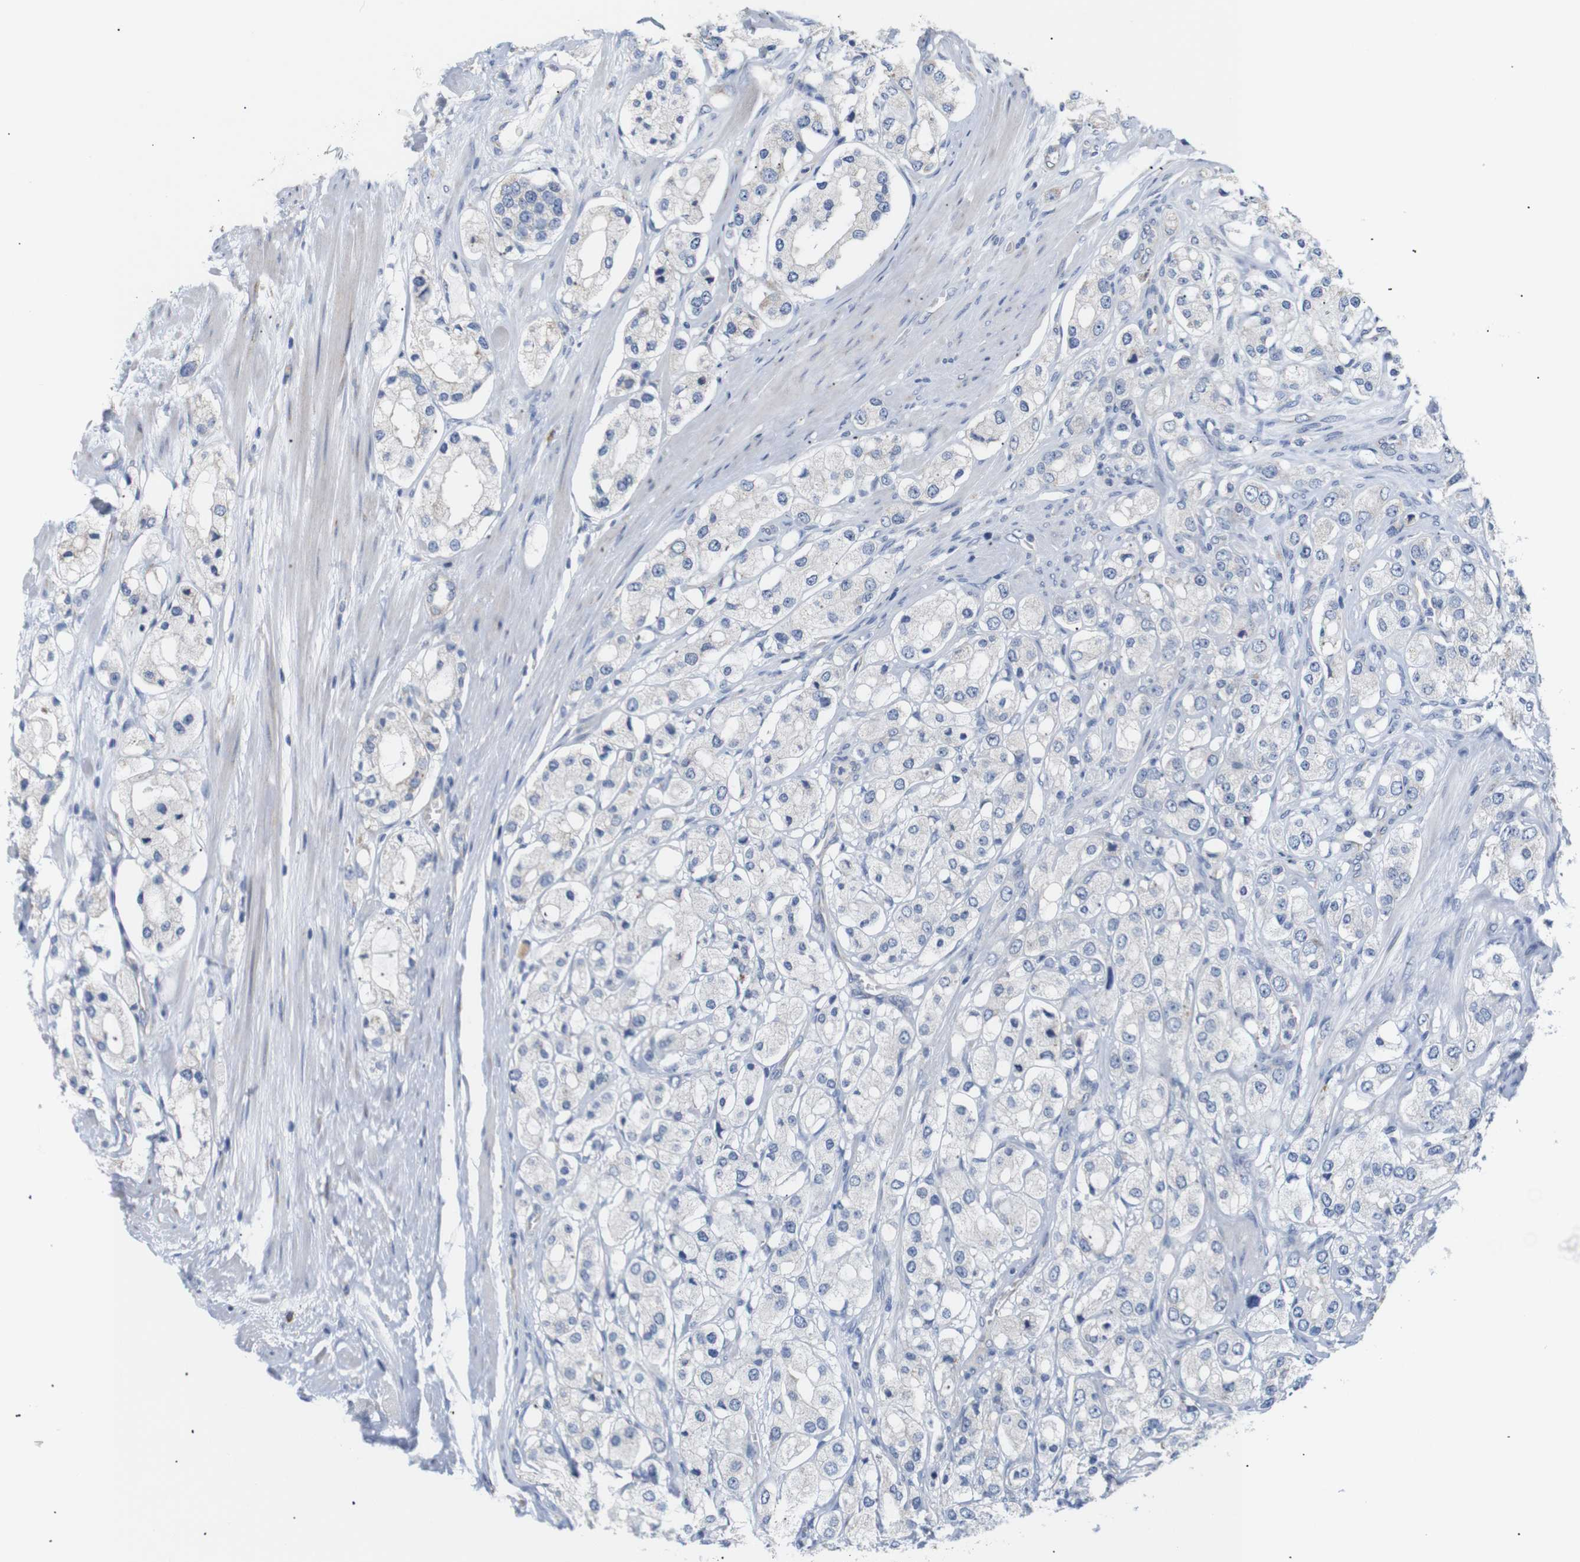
{"staining": {"intensity": "negative", "quantity": "none", "location": "none"}, "tissue": "prostate cancer", "cell_type": "Tumor cells", "image_type": "cancer", "snomed": [{"axis": "morphology", "description": "Adenocarcinoma, High grade"}, {"axis": "topography", "description": "Prostate"}], "caption": "The IHC photomicrograph has no significant expression in tumor cells of adenocarcinoma (high-grade) (prostate) tissue.", "gene": "TRIM5", "patient": {"sex": "male", "age": 65}}